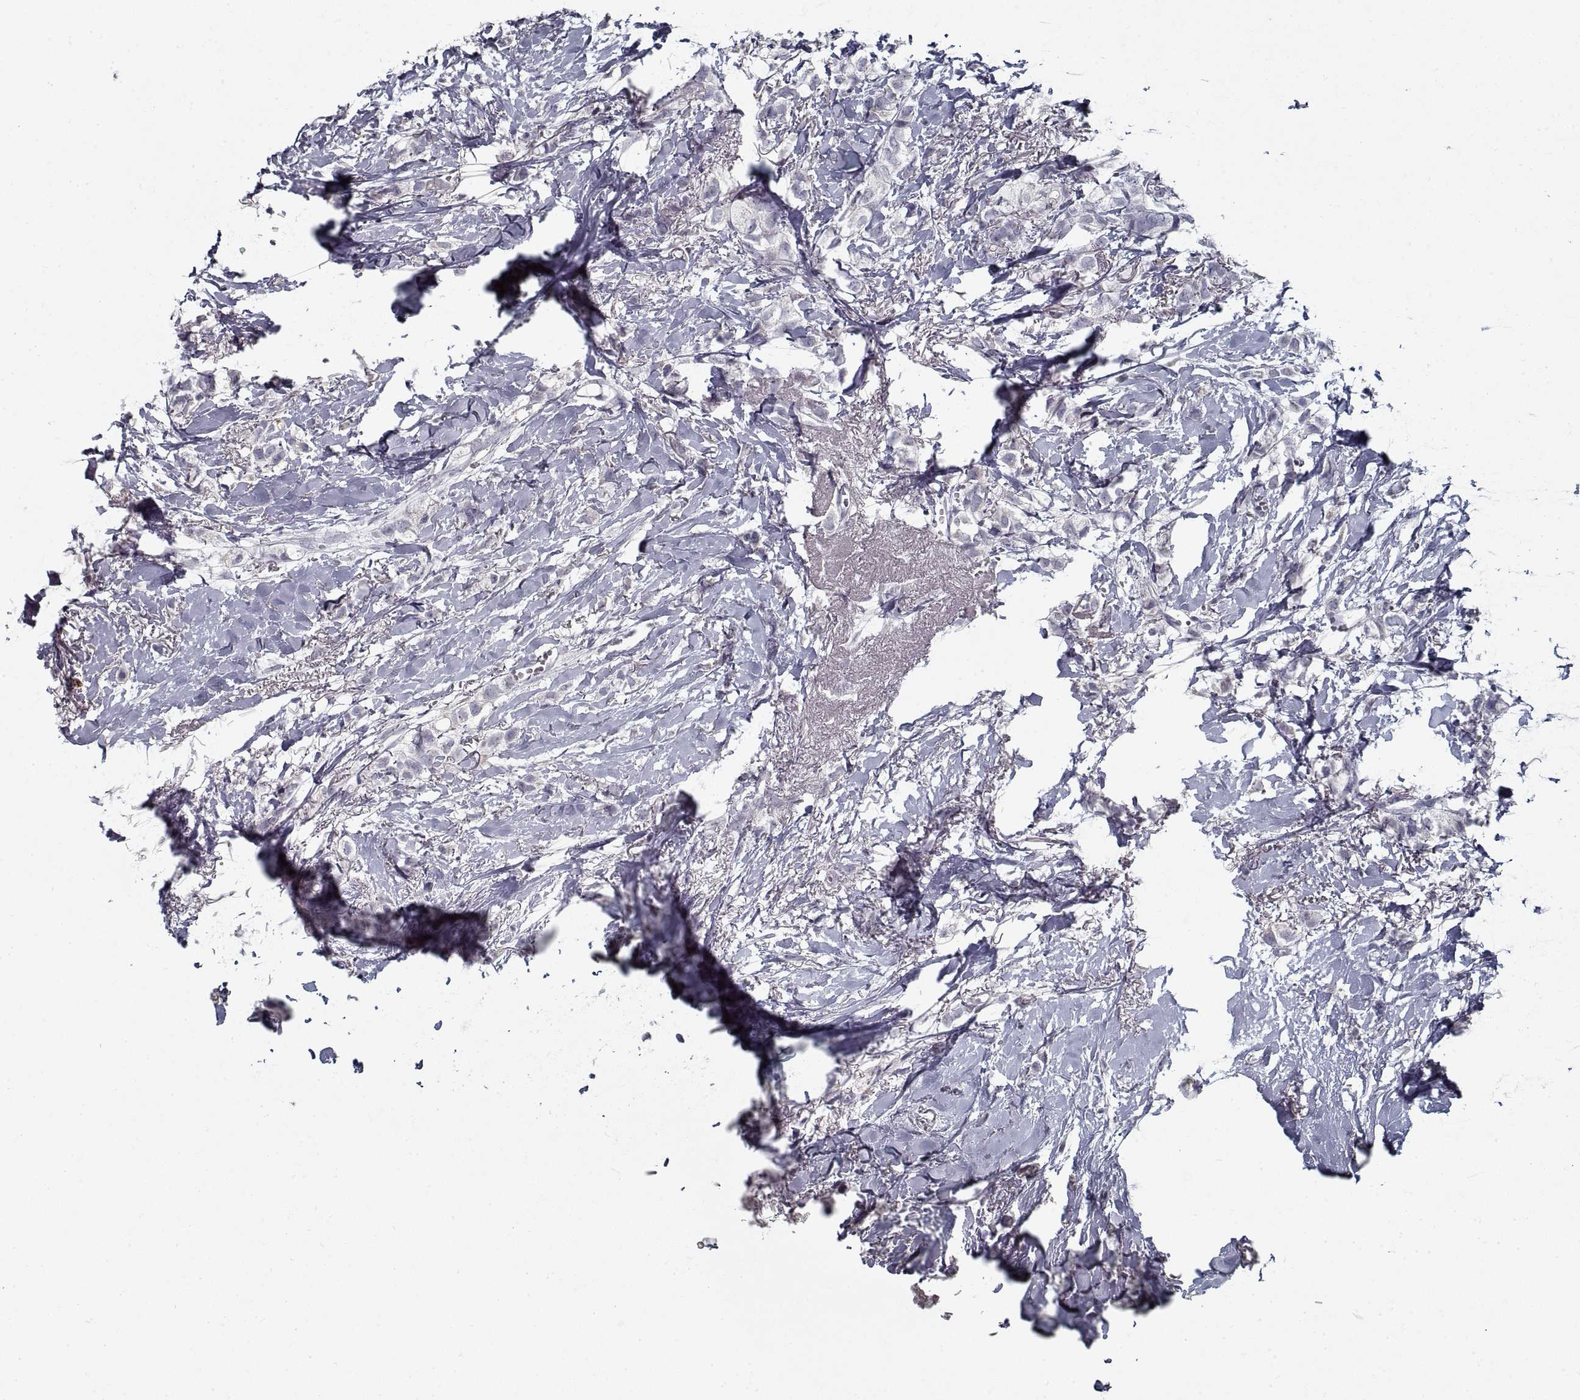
{"staining": {"intensity": "negative", "quantity": "none", "location": "none"}, "tissue": "breast cancer", "cell_type": "Tumor cells", "image_type": "cancer", "snomed": [{"axis": "morphology", "description": "Duct carcinoma"}, {"axis": "topography", "description": "Breast"}], "caption": "Photomicrograph shows no protein positivity in tumor cells of breast cancer (infiltrating ductal carcinoma) tissue.", "gene": "GAD2", "patient": {"sex": "female", "age": 85}}